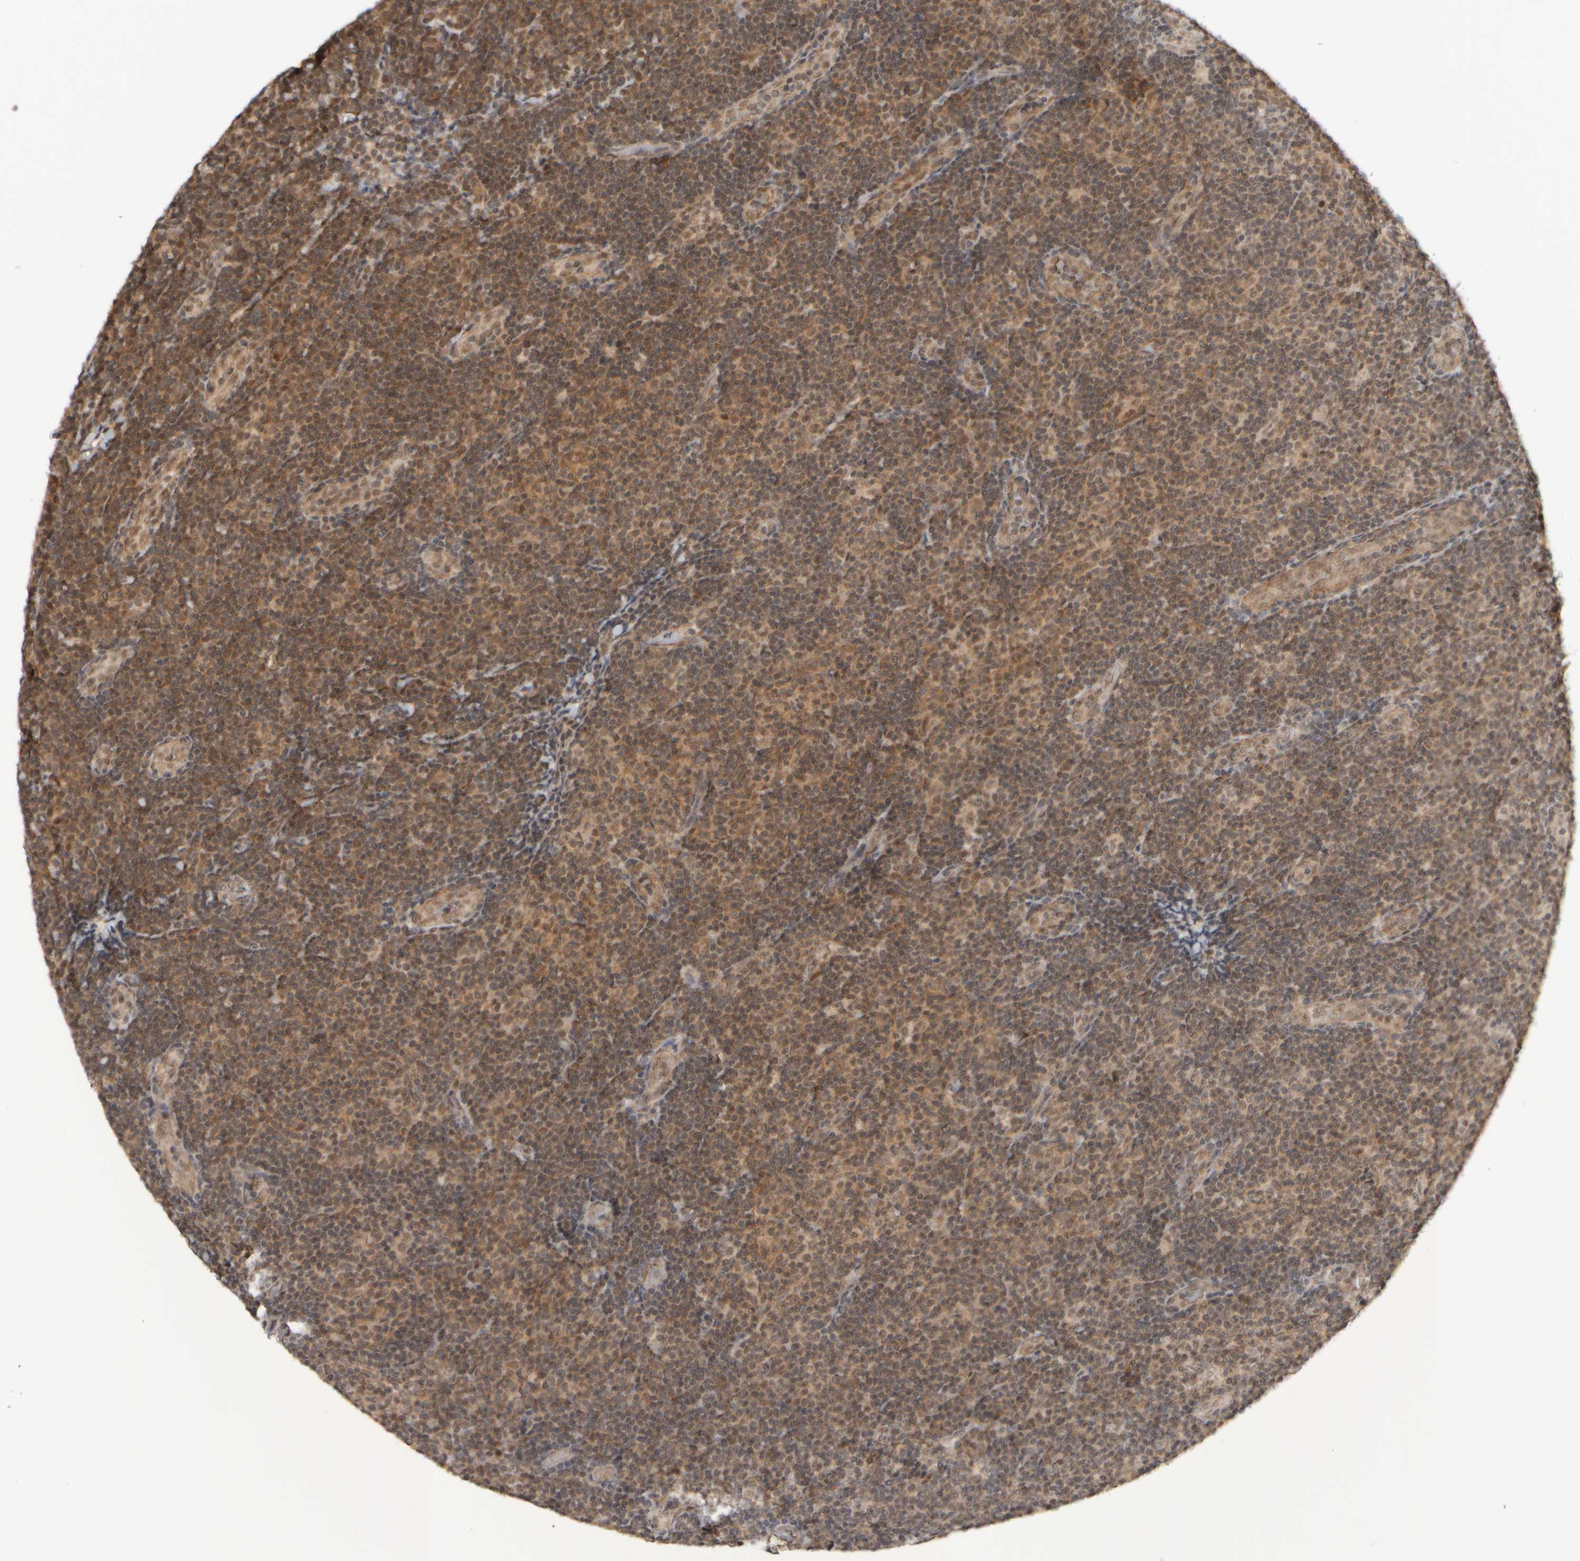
{"staining": {"intensity": "moderate", "quantity": "25%-75%", "location": "cytoplasmic/membranous"}, "tissue": "lymphoma", "cell_type": "Tumor cells", "image_type": "cancer", "snomed": [{"axis": "morphology", "description": "Malignant lymphoma, non-Hodgkin's type, Low grade"}, {"axis": "topography", "description": "Lymph node"}], "caption": "Immunohistochemical staining of human lymphoma displays medium levels of moderate cytoplasmic/membranous protein positivity in approximately 25%-75% of tumor cells.", "gene": "SYNRG", "patient": {"sex": "male", "age": 83}}